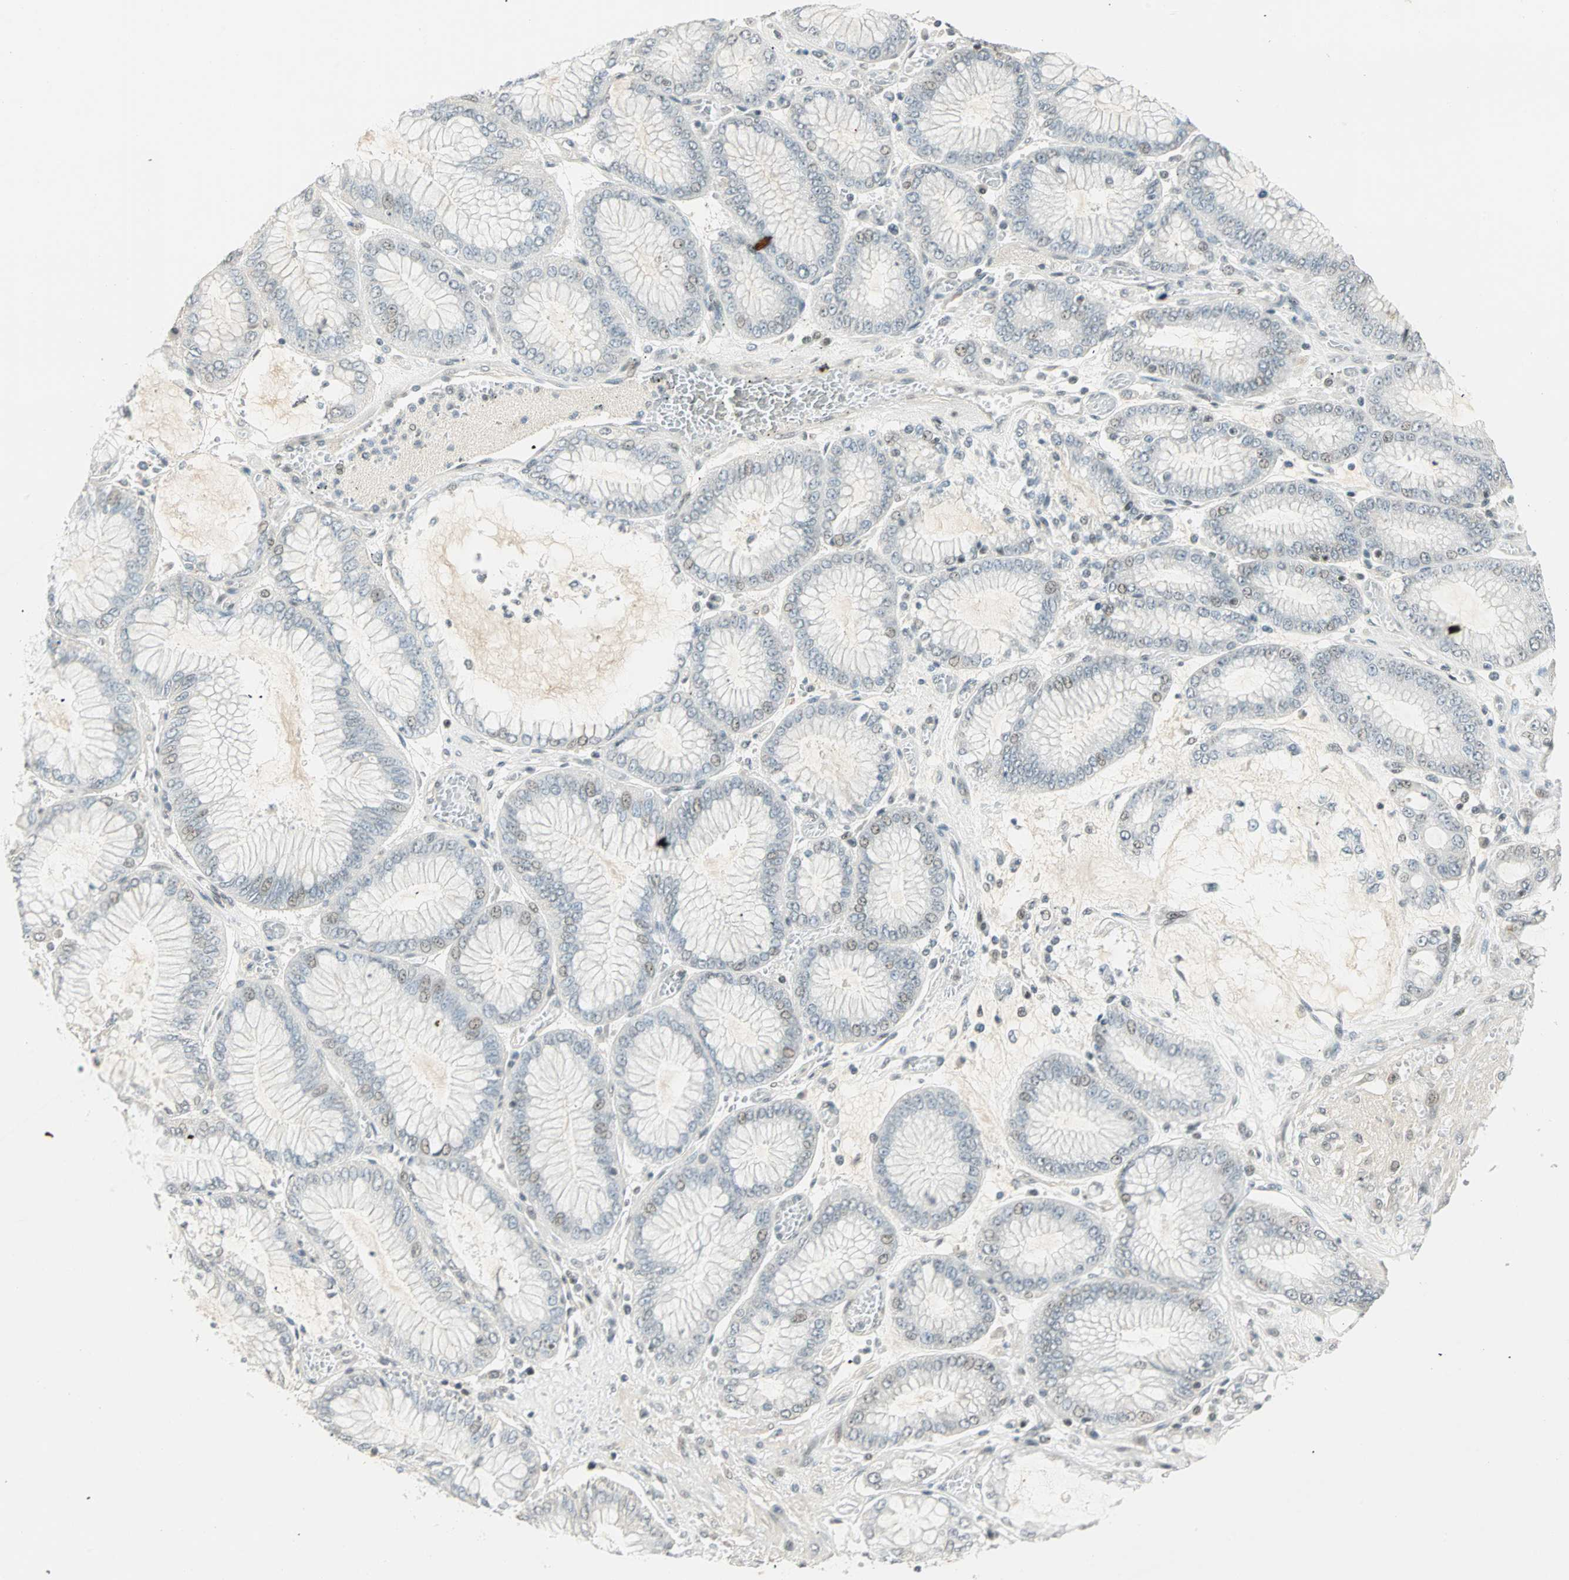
{"staining": {"intensity": "weak", "quantity": "<25%", "location": "nuclear"}, "tissue": "stomach cancer", "cell_type": "Tumor cells", "image_type": "cancer", "snomed": [{"axis": "morphology", "description": "Normal tissue, NOS"}, {"axis": "morphology", "description": "Adenocarcinoma, NOS"}, {"axis": "topography", "description": "Stomach, upper"}, {"axis": "topography", "description": "Stomach"}], "caption": "Adenocarcinoma (stomach) was stained to show a protein in brown. There is no significant staining in tumor cells.", "gene": "SMAD3", "patient": {"sex": "male", "age": 76}}